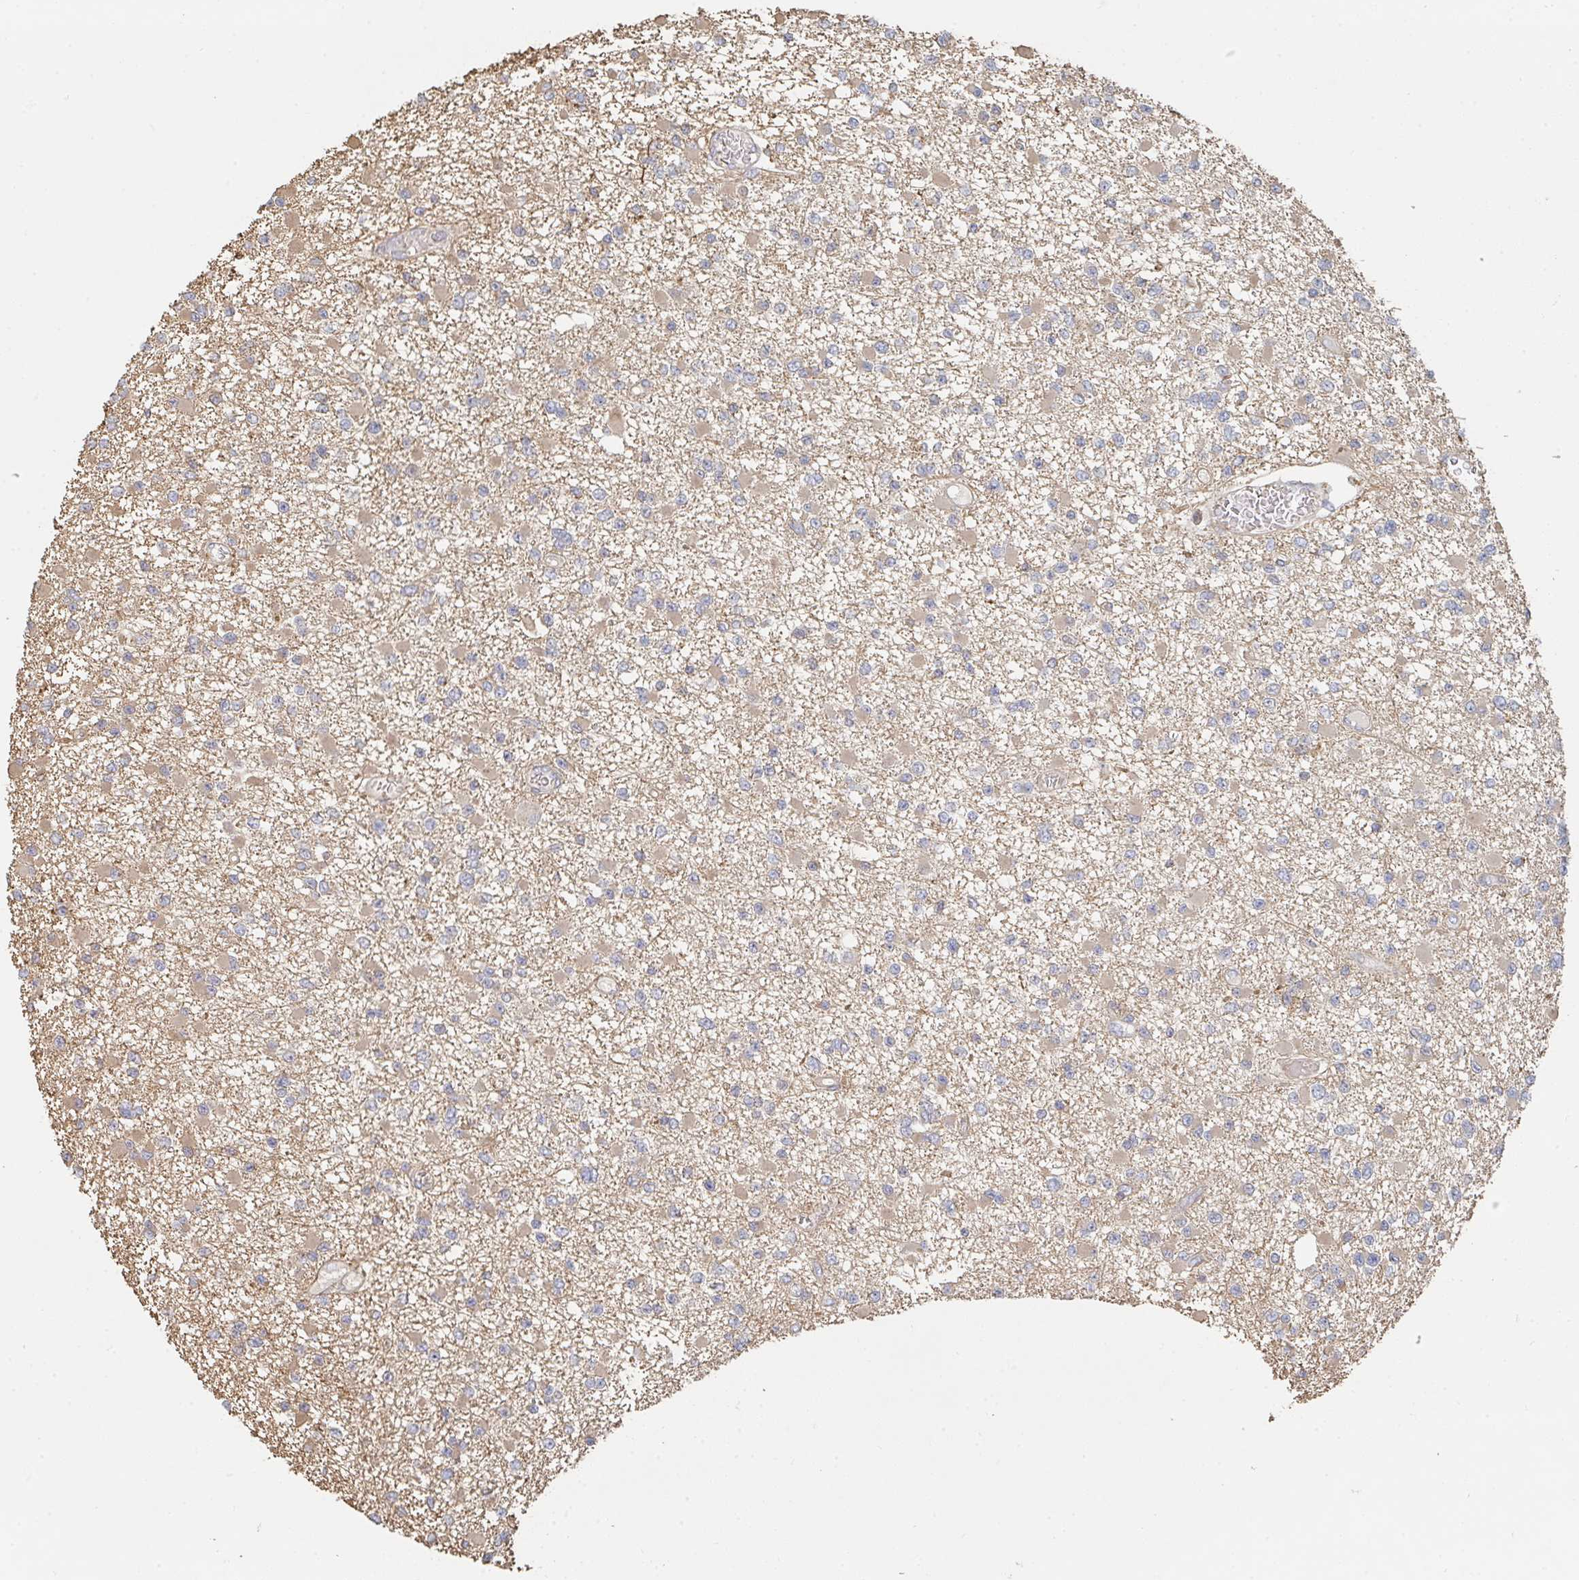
{"staining": {"intensity": "weak", "quantity": ">75%", "location": "cytoplasmic/membranous"}, "tissue": "glioma", "cell_type": "Tumor cells", "image_type": "cancer", "snomed": [{"axis": "morphology", "description": "Glioma, malignant, Low grade"}, {"axis": "topography", "description": "Brain"}], "caption": "Immunohistochemistry (IHC) micrograph of human glioma stained for a protein (brown), which shows low levels of weak cytoplasmic/membranous positivity in approximately >75% of tumor cells.", "gene": "PTEN", "patient": {"sex": "female", "age": 22}}